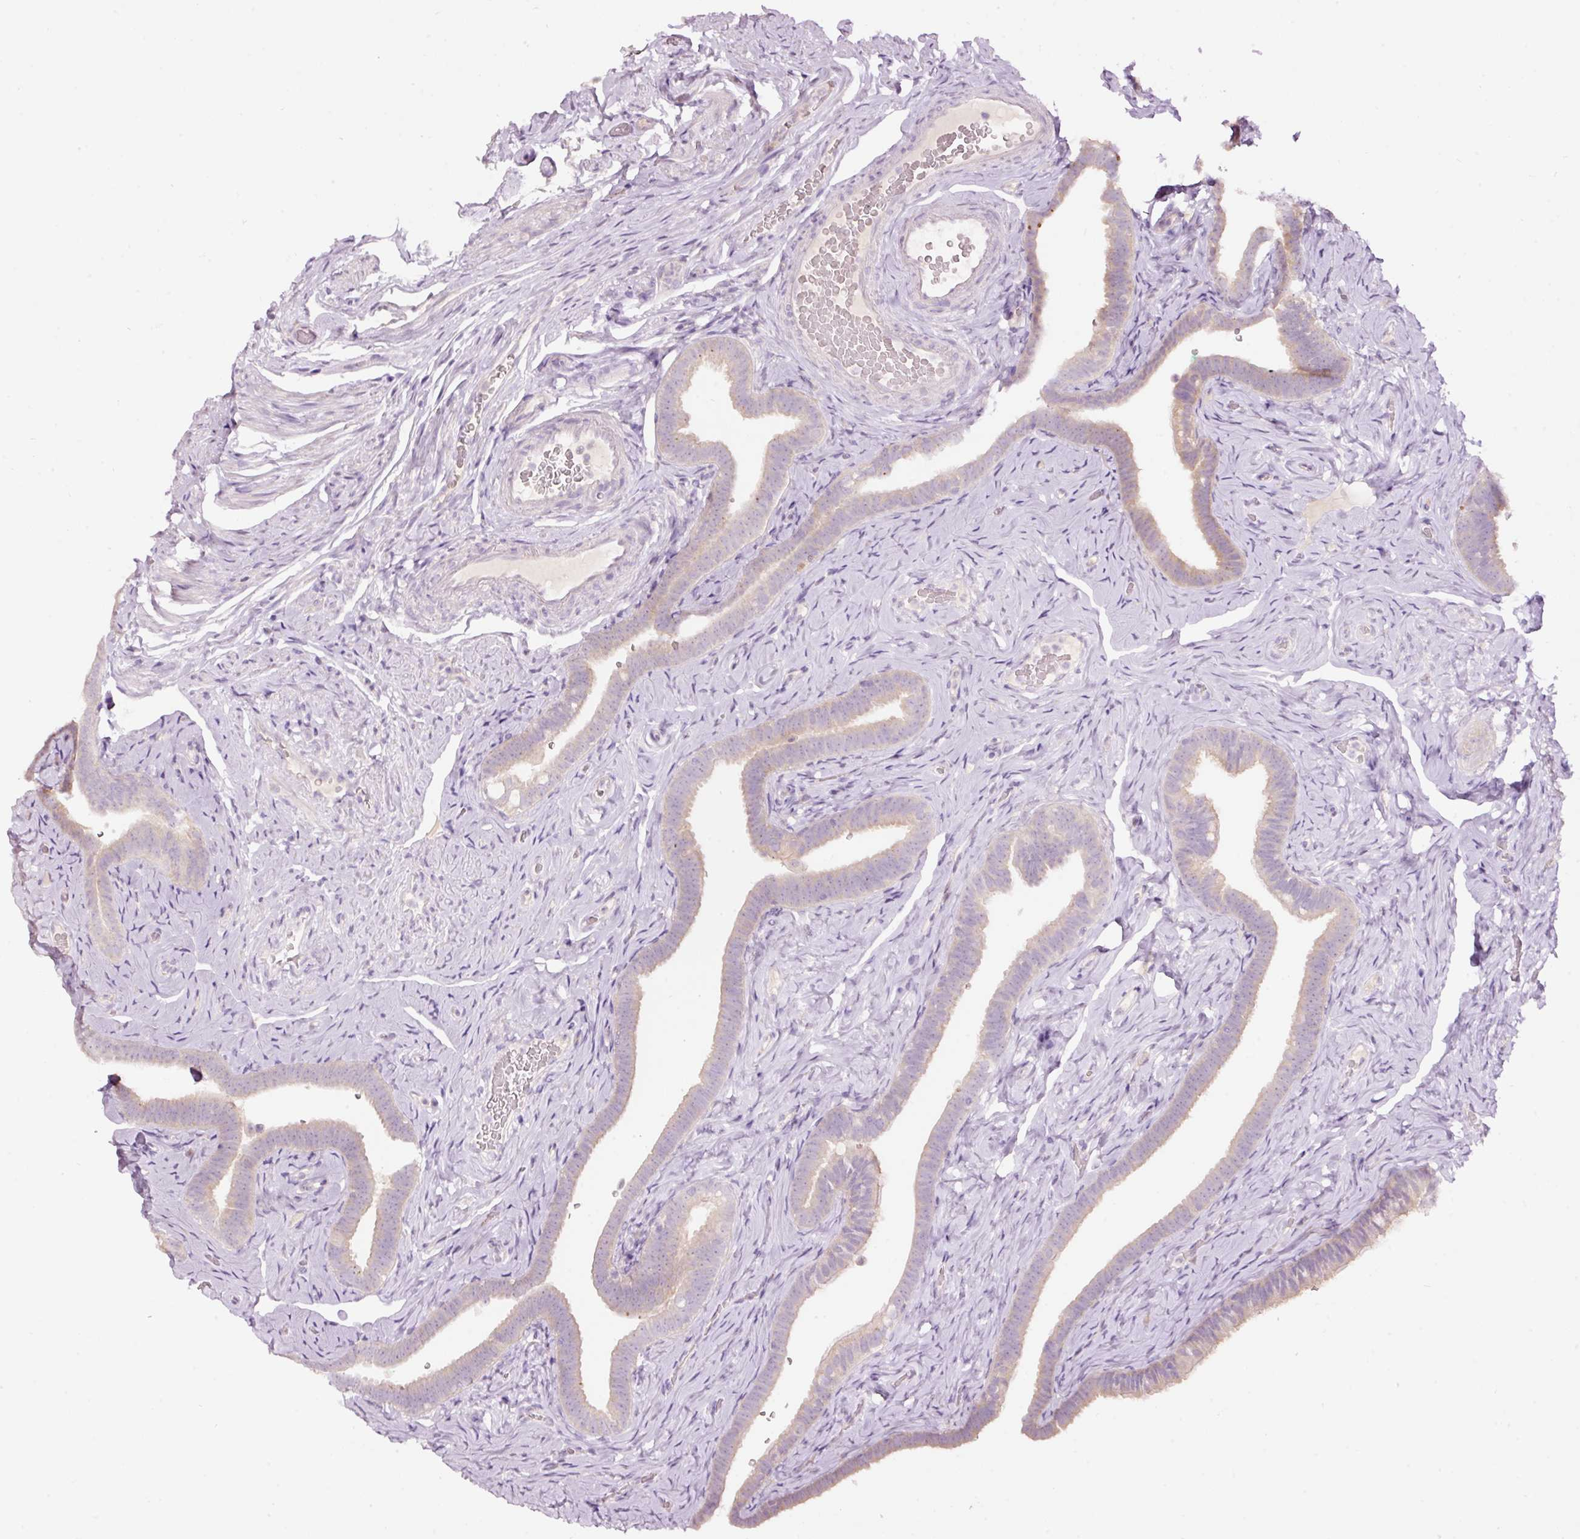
{"staining": {"intensity": "weak", "quantity": "25%-75%", "location": "cytoplasmic/membranous"}, "tissue": "fallopian tube", "cell_type": "Glandular cells", "image_type": "normal", "snomed": [{"axis": "morphology", "description": "Normal tissue, NOS"}, {"axis": "topography", "description": "Fallopian tube"}], "caption": "Immunohistochemistry image of benign fallopian tube stained for a protein (brown), which displays low levels of weak cytoplasmic/membranous expression in about 25%-75% of glandular cells.", "gene": "RSPO2", "patient": {"sex": "female", "age": 69}}